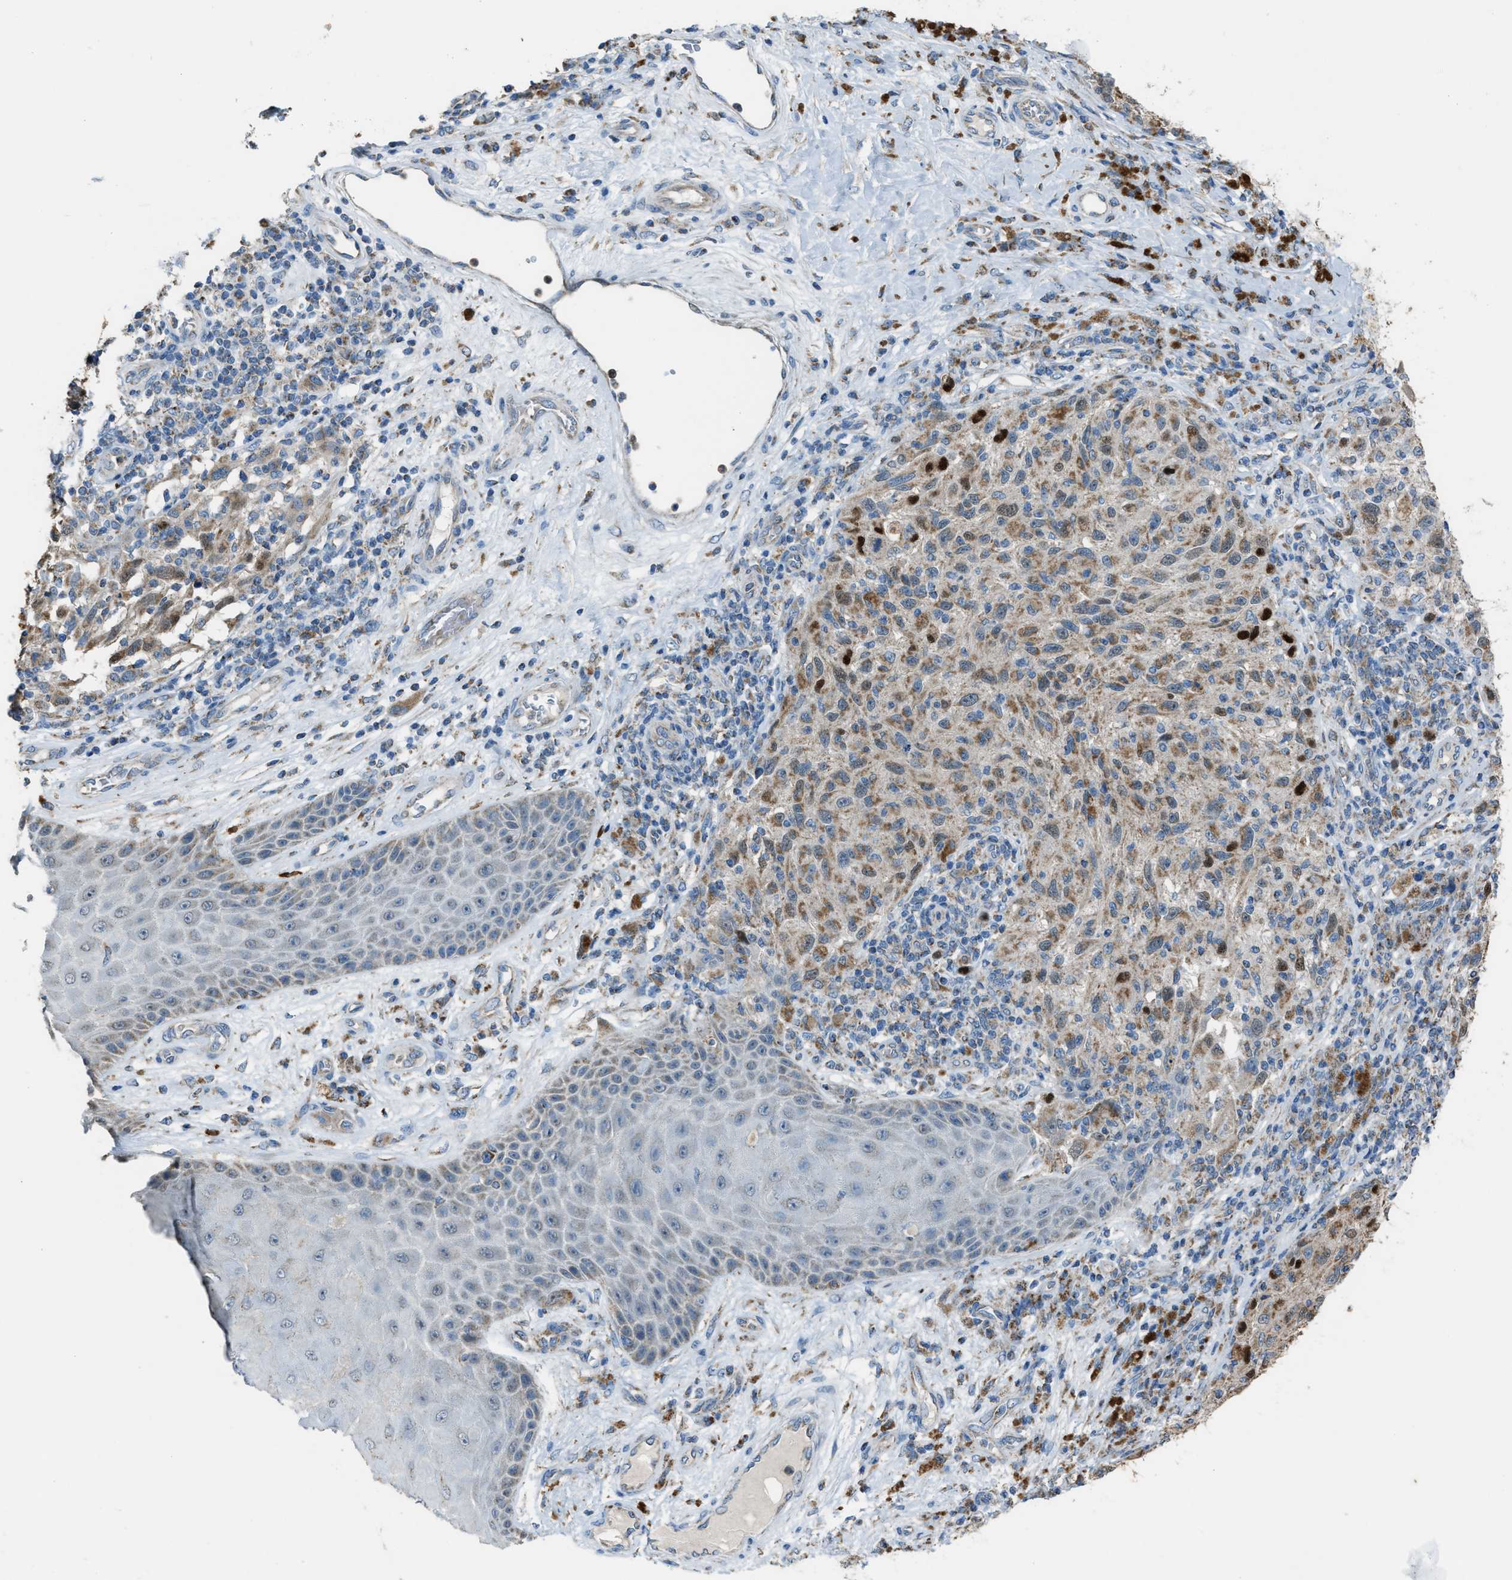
{"staining": {"intensity": "moderate", "quantity": ">75%", "location": "cytoplasmic/membranous"}, "tissue": "melanoma", "cell_type": "Tumor cells", "image_type": "cancer", "snomed": [{"axis": "morphology", "description": "Malignant melanoma, NOS"}, {"axis": "topography", "description": "Skin"}], "caption": "Immunohistochemical staining of melanoma reveals moderate cytoplasmic/membranous protein positivity in approximately >75% of tumor cells.", "gene": "SLC25A11", "patient": {"sex": "female", "age": 73}}